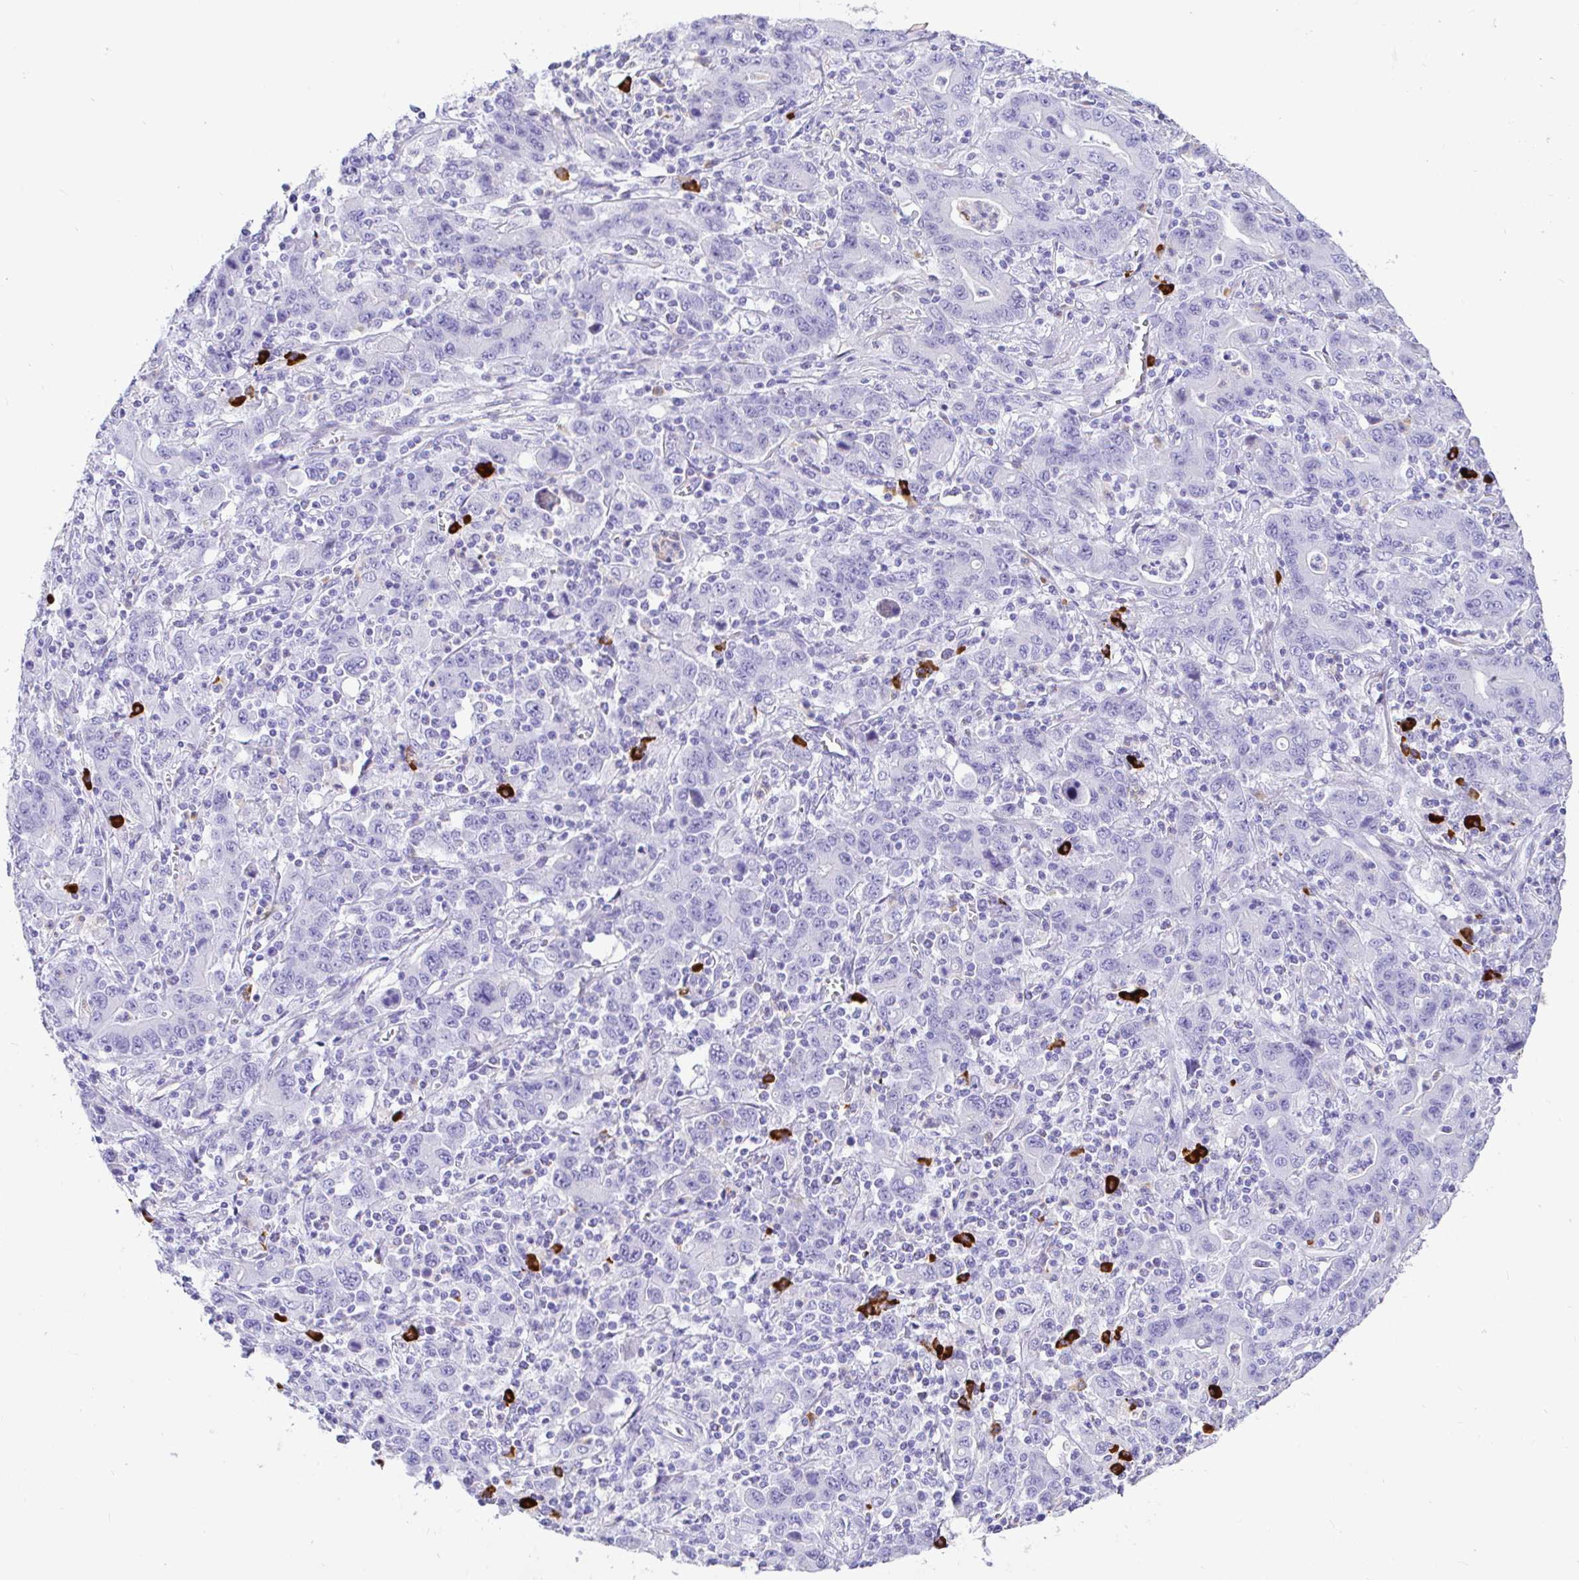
{"staining": {"intensity": "negative", "quantity": "none", "location": "none"}, "tissue": "stomach cancer", "cell_type": "Tumor cells", "image_type": "cancer", "snomed": [{"axis": "morphology", "description": "Adenocarcinoma, NOS"}, {"axis": "topography", "description": "Stomach, upper"}], "caption": "This is an immunohistochemistry image of human stomach cancer (adenocarcinoma). There is no expression in tumor cells.", "gene": "CCDC62", "patient": {"sex": "male", "age": 69}}